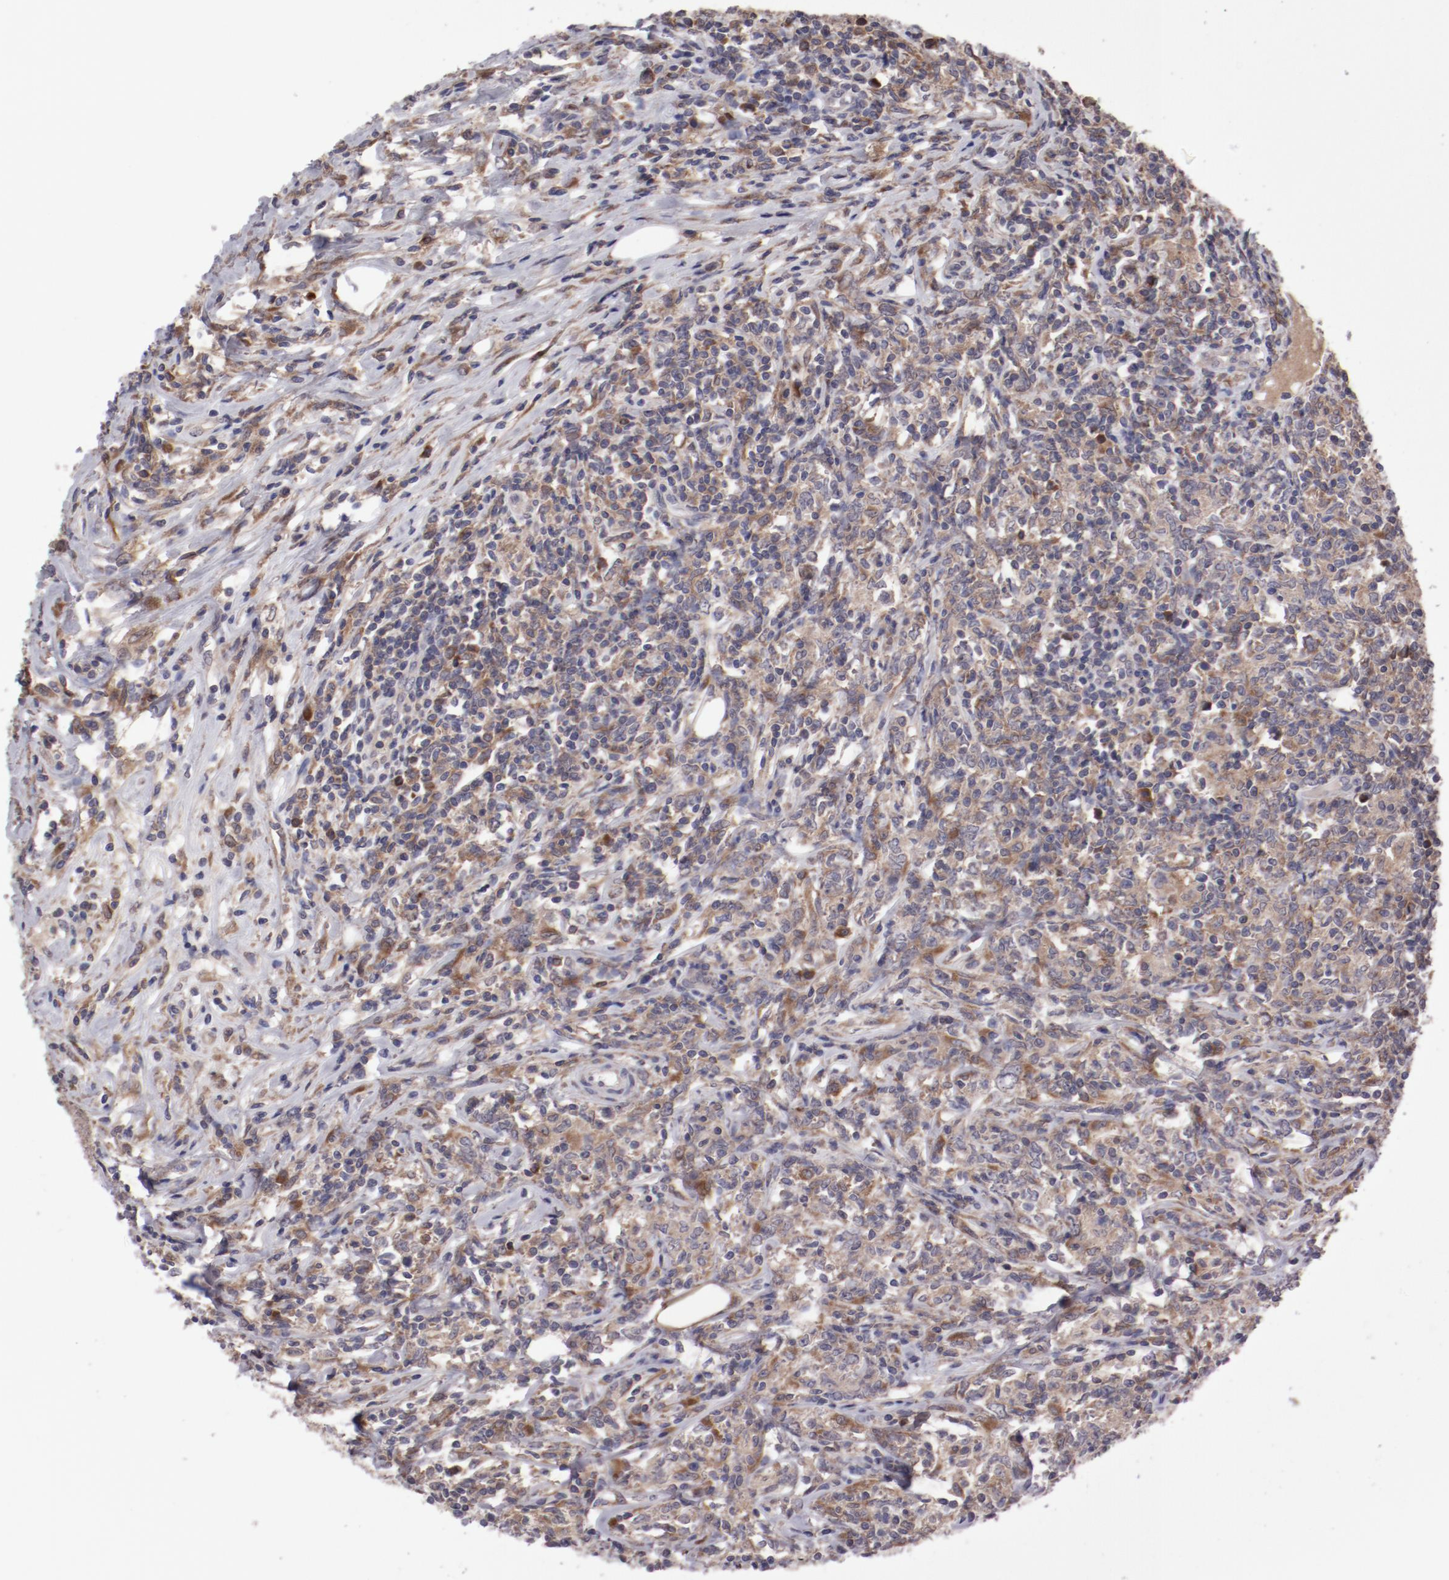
{"staining": {"intensity": "moderate", "quantity": ">75%", "location": "cytoplasmic/membranous"}, "tissue": "lymphoma", "cell_type": "Tumor cells", "image_type": "cancer", "snomed": [{"axis": "morphology", "description": "Malignant lymphoma, non-Hodgkin's type, High grade"}, {"axis": "topography", "description": "Lymph node"}], "caption": "A histopathology image of high-grade malignant lymphoma, non-Hodgkin's type stained for a protein reveals moderate cytoplasmic/membranous brown staining in tumor cells. (Brightfield microscopy of DAB IHC at high magnification).", "gene": "IL12A", "patient": {"sex": "female", "age": 84}}